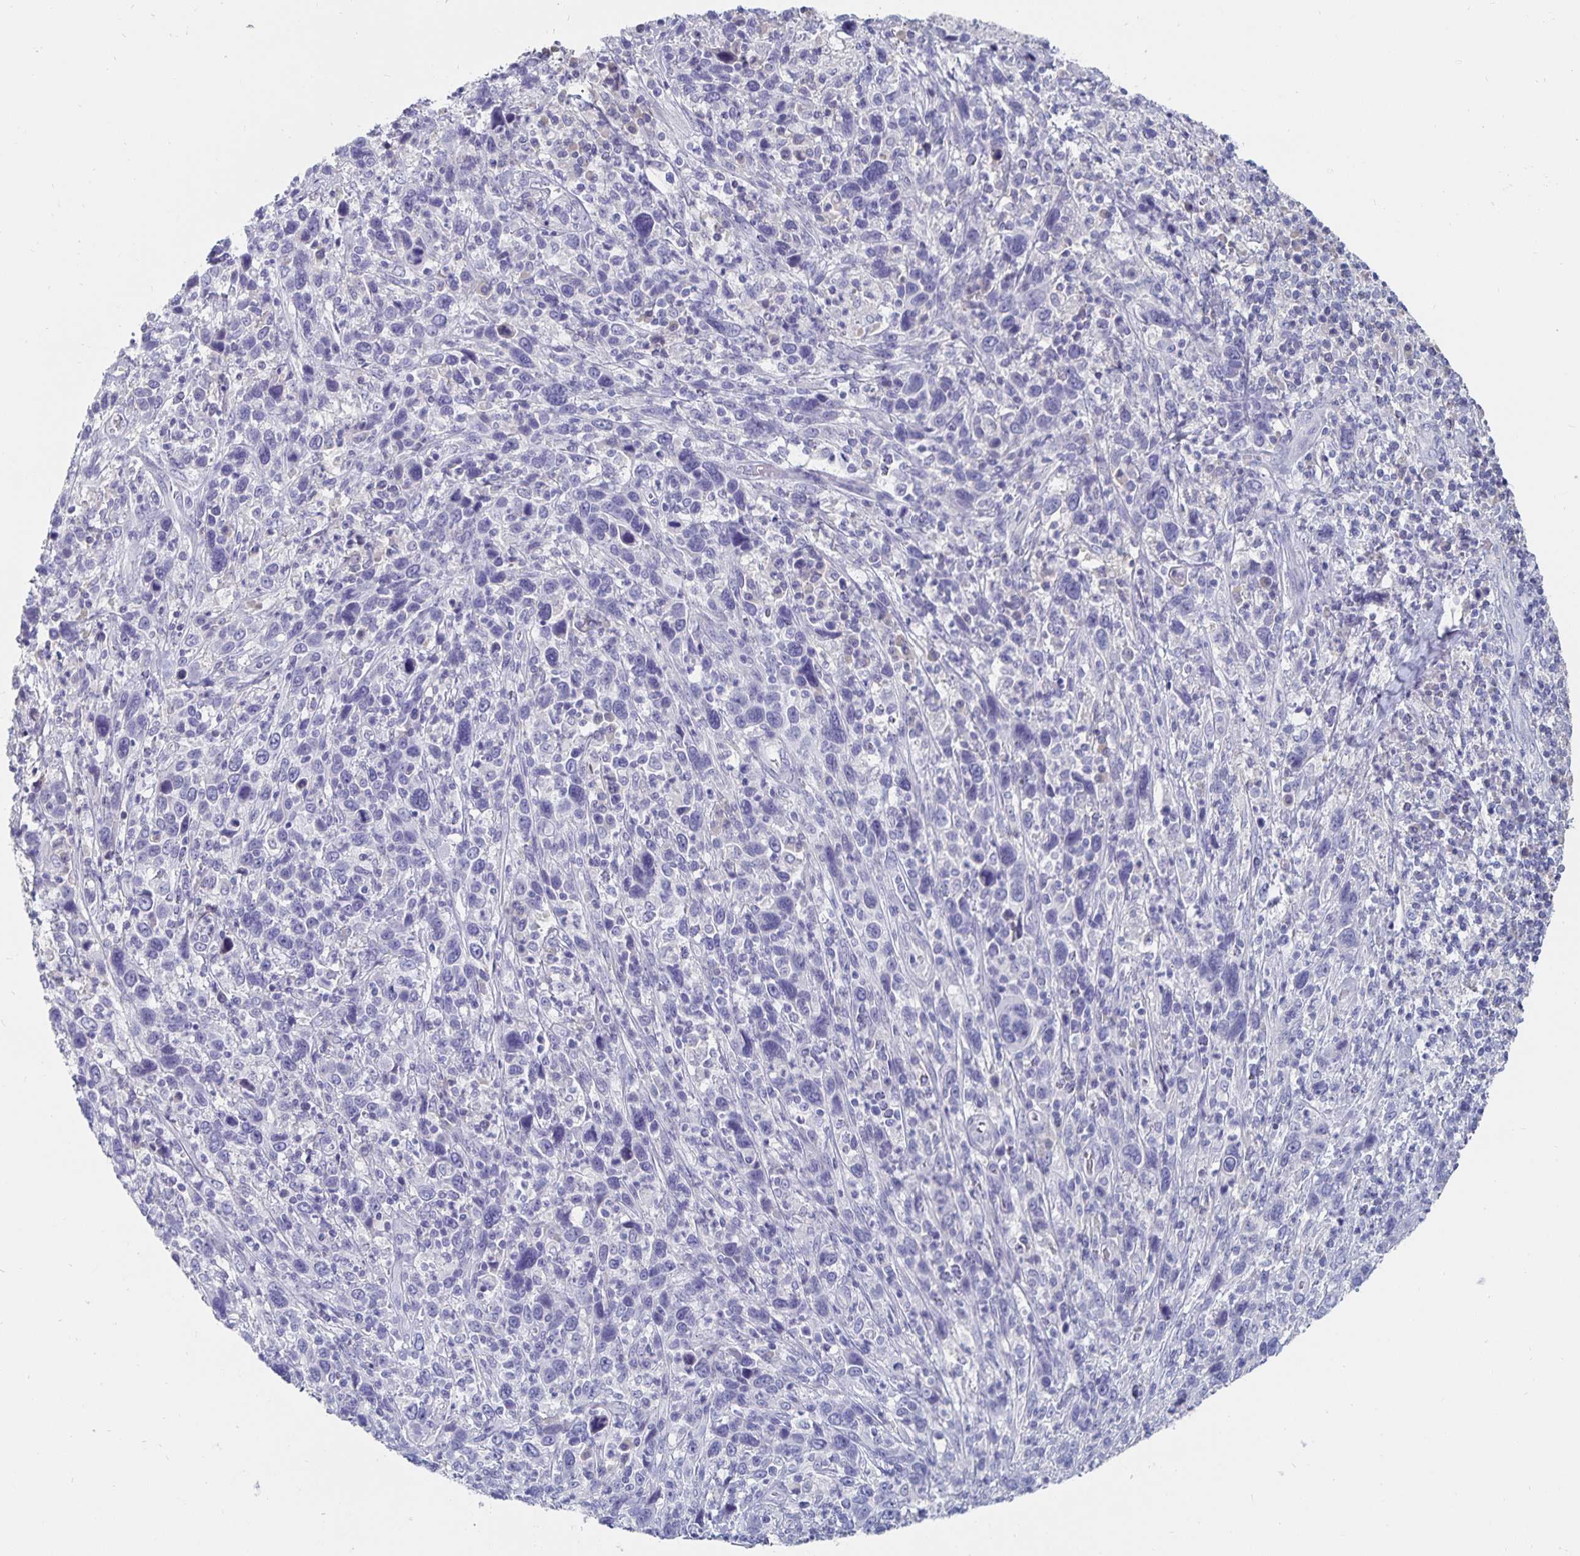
{"staining": {"intensity": "negative", "quantity": "none", "location": "none"}, "tissue": "cervical cancer", "cell_type": "Tumor cells", "image_type": "cancer", "snomed": [{"axis": "morphology", "description": "Squamous cell carcinoma, NOS"}, {"axis": "topography", "description": "Cervix"}], "caption": "DAB immunohistochemical staining of cervical squamous cell carcinoma reveals no significant positivity in tumor cells.", "gene": "CFAP69", "patient": {"sex": "female", "age": 46}}